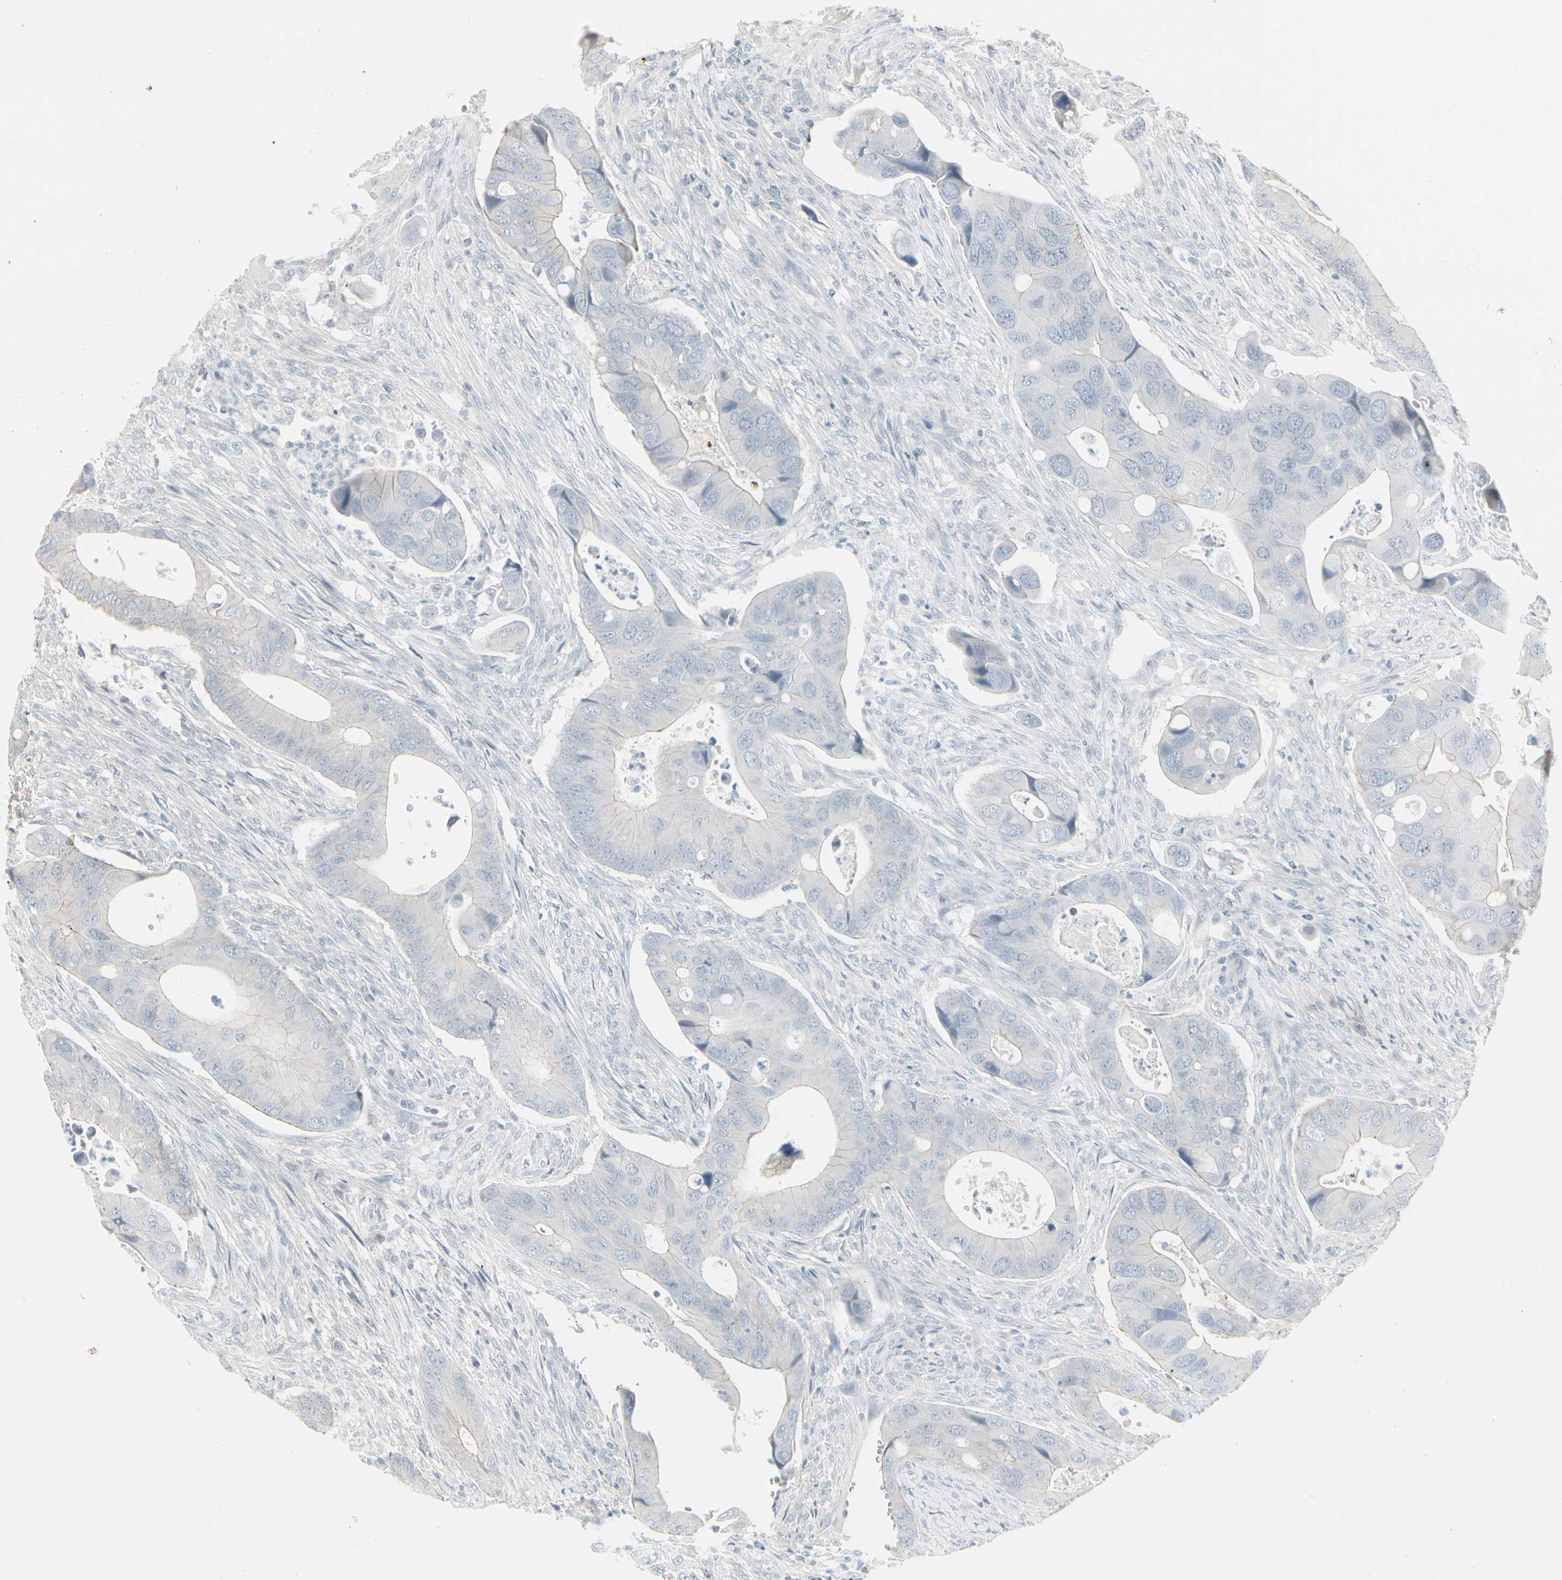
{"staining": {"intensity": "weak", "quantity": ">75%", "location": "cytoplasmic/membranous"}, "tissue": "colorectal cancer", "cell_type": "Tumor cells", "image_type": "cancer", "snomed": [{"axis": "morphology", "description": "Adenocarcinoma, NOS"}, {"axis": "topography", "description": "Rectum"}], "caption": "The image exhibits staining of colorectal cancer, revealing weak cytoplasmic/membranous protein expression (brown color) within tumor cells. Immunohistochemistry stains the protein in brown and the nuclei are stained blue.", "gene": "EPS15", "patient": {"sex": "female", "age": 57}}